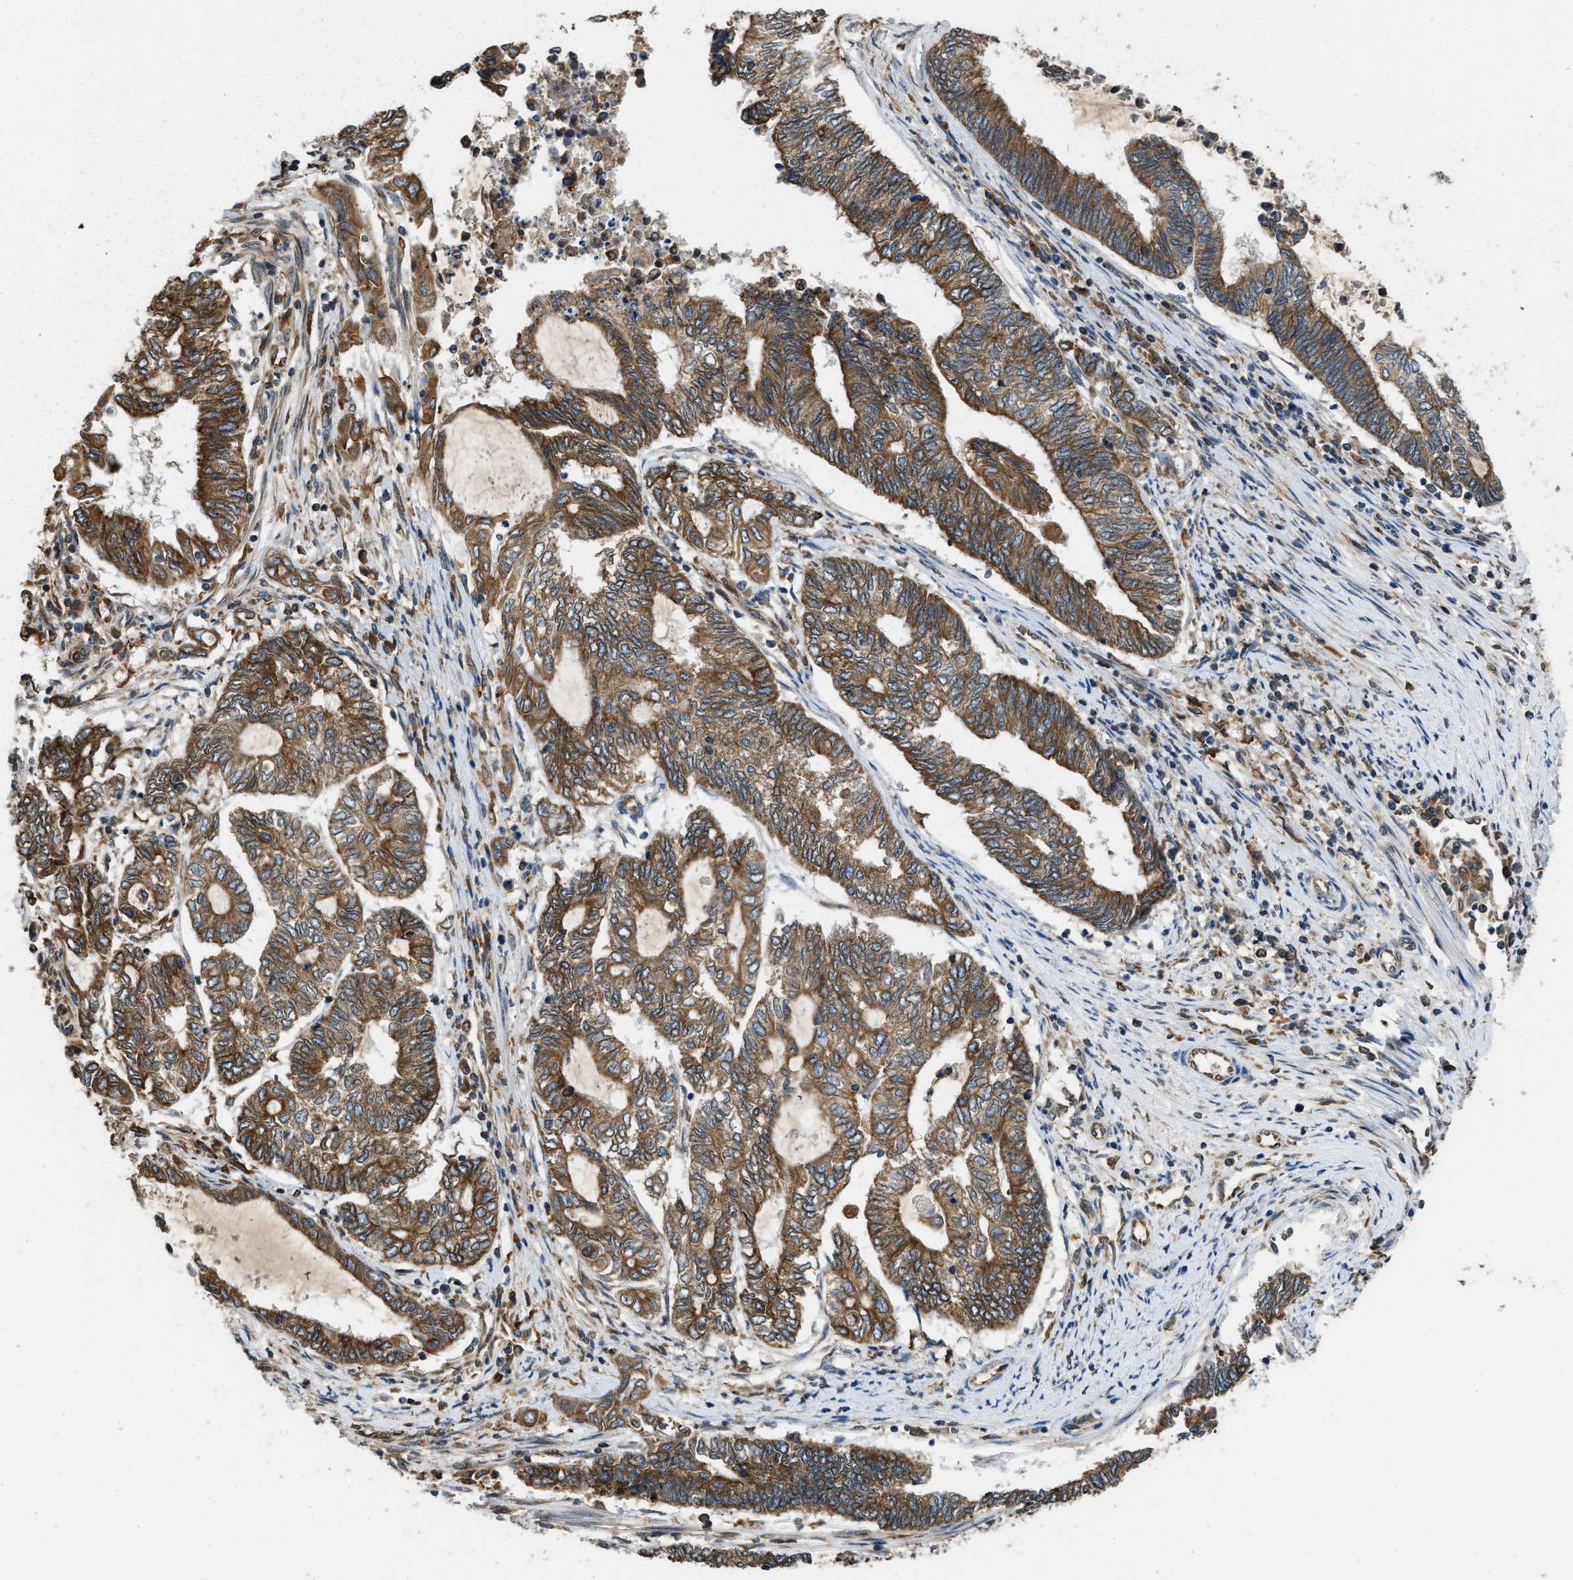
{"staining": {"intensity": "strong", "quantity": ">75%", "location": "cytoplasmic/membranous"}, "tissue": "endometrial cancer", "cell_type": "Tumor cells", "image_type": "cancer", "snomed": [{"axis": "morphology", "description": "Adenocarcinoma, NOS"}, {"axis": "topography", "description": "Uterus"}, {"axis": "topography", "description": "Endometrium"}], "caption": "The micrograph shows staining of endometrial cancer, revealing strong cytoplasmic/membranous protein positivity (brown color) within tumor cells.", "gene": "BCAP31", "patient": {"sex": "female", "age": 70}}